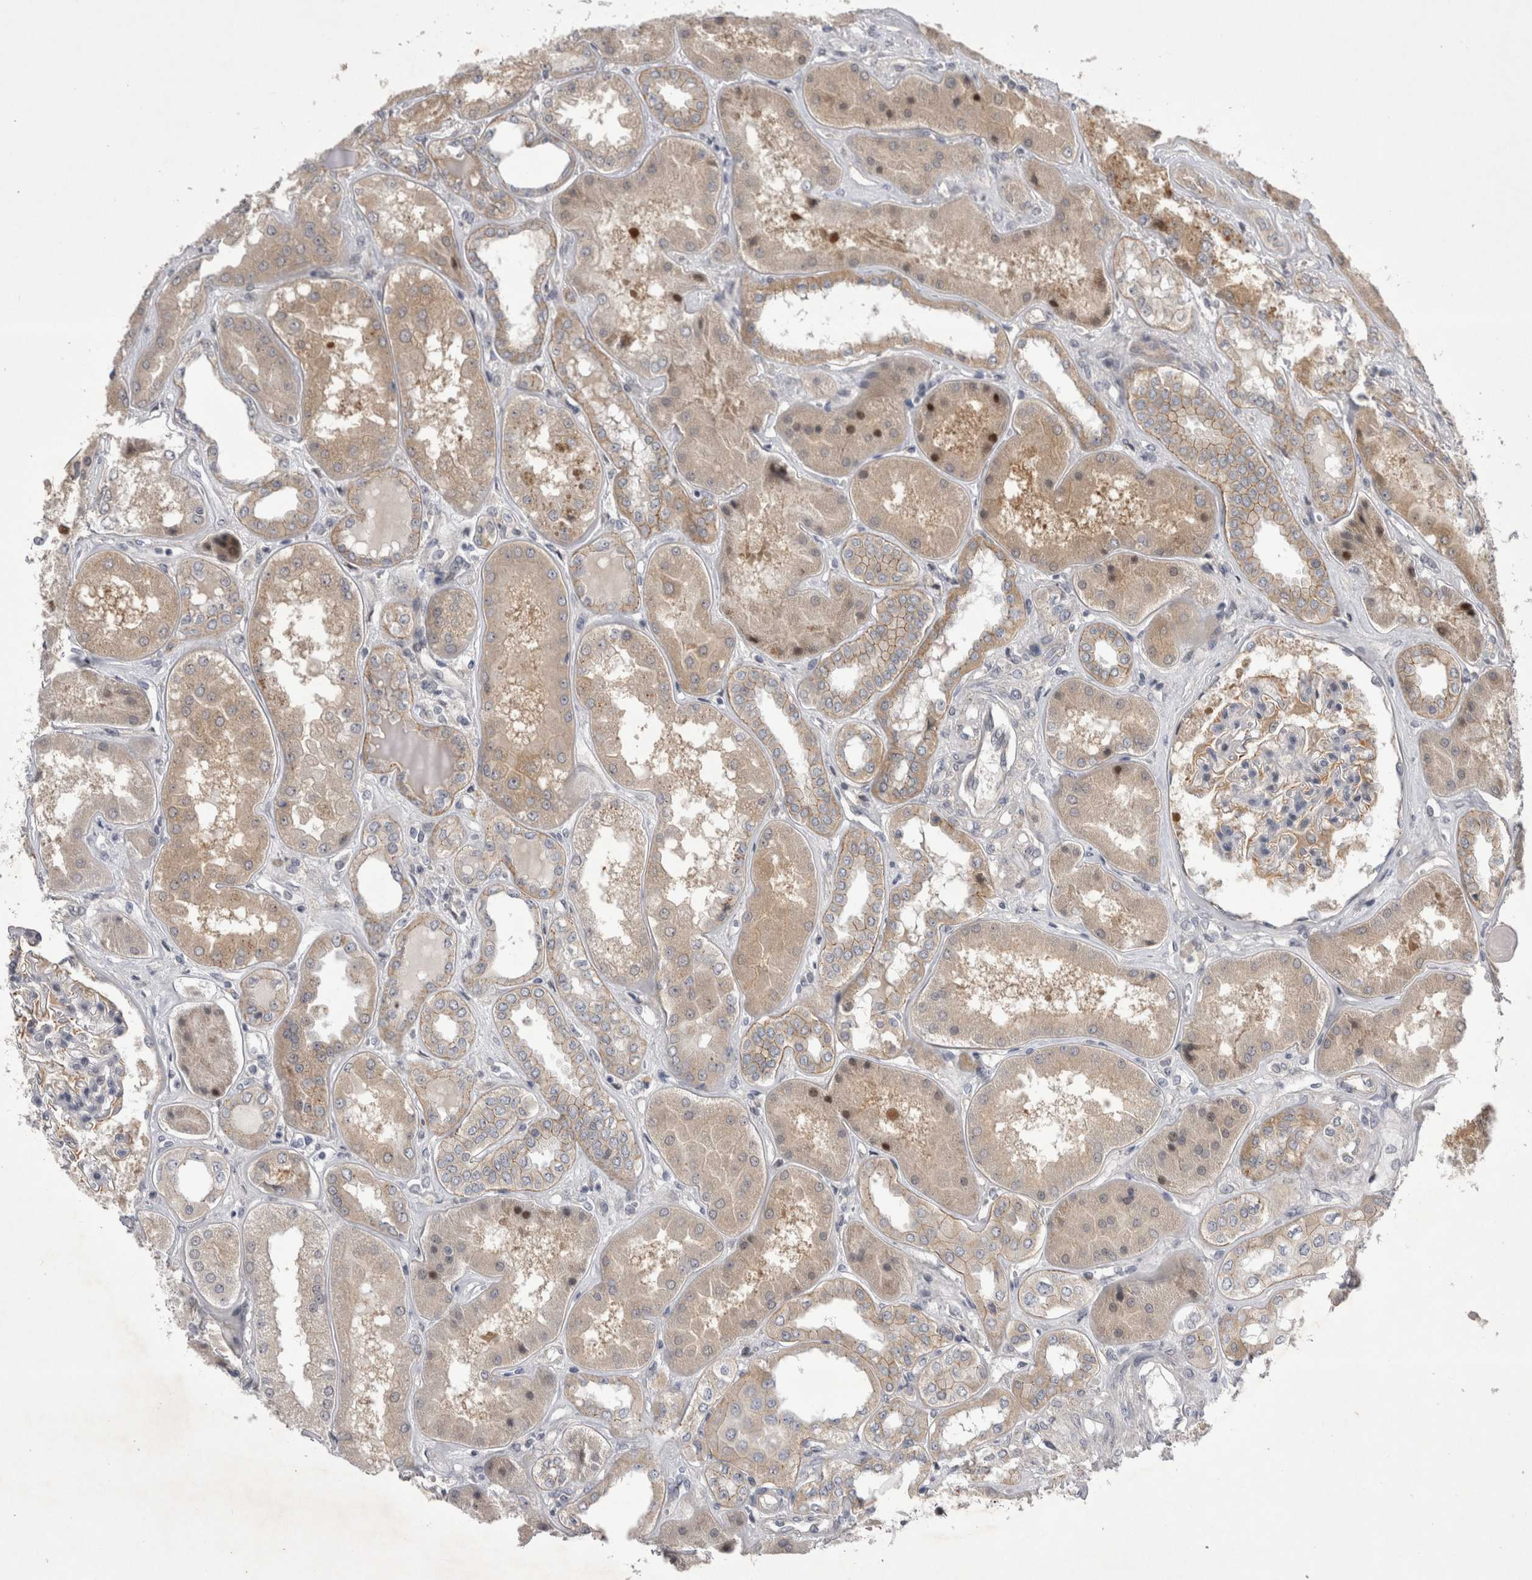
{"staining": {"intensity": "moderate", "quantity": "25%-75%", "location": "cytoplasmic/membranous"}, "tissue": "kidney", "cell_type": "Cells in glomeruli", "image_type": "normal", "snomed": [{"axis": "morphology", "description": "Normal tissue, NOS"}, {"axis": "topography", "description": "Kidney"}], "caption": "Brown immunohistochemical staining in normal human kidney reveals moderate cytoplasmic/membranous staining in approximately 25%-75% of cells in glomeruli.", "gene": "NENF", "patient": {"sex": "female", "age": 56}}